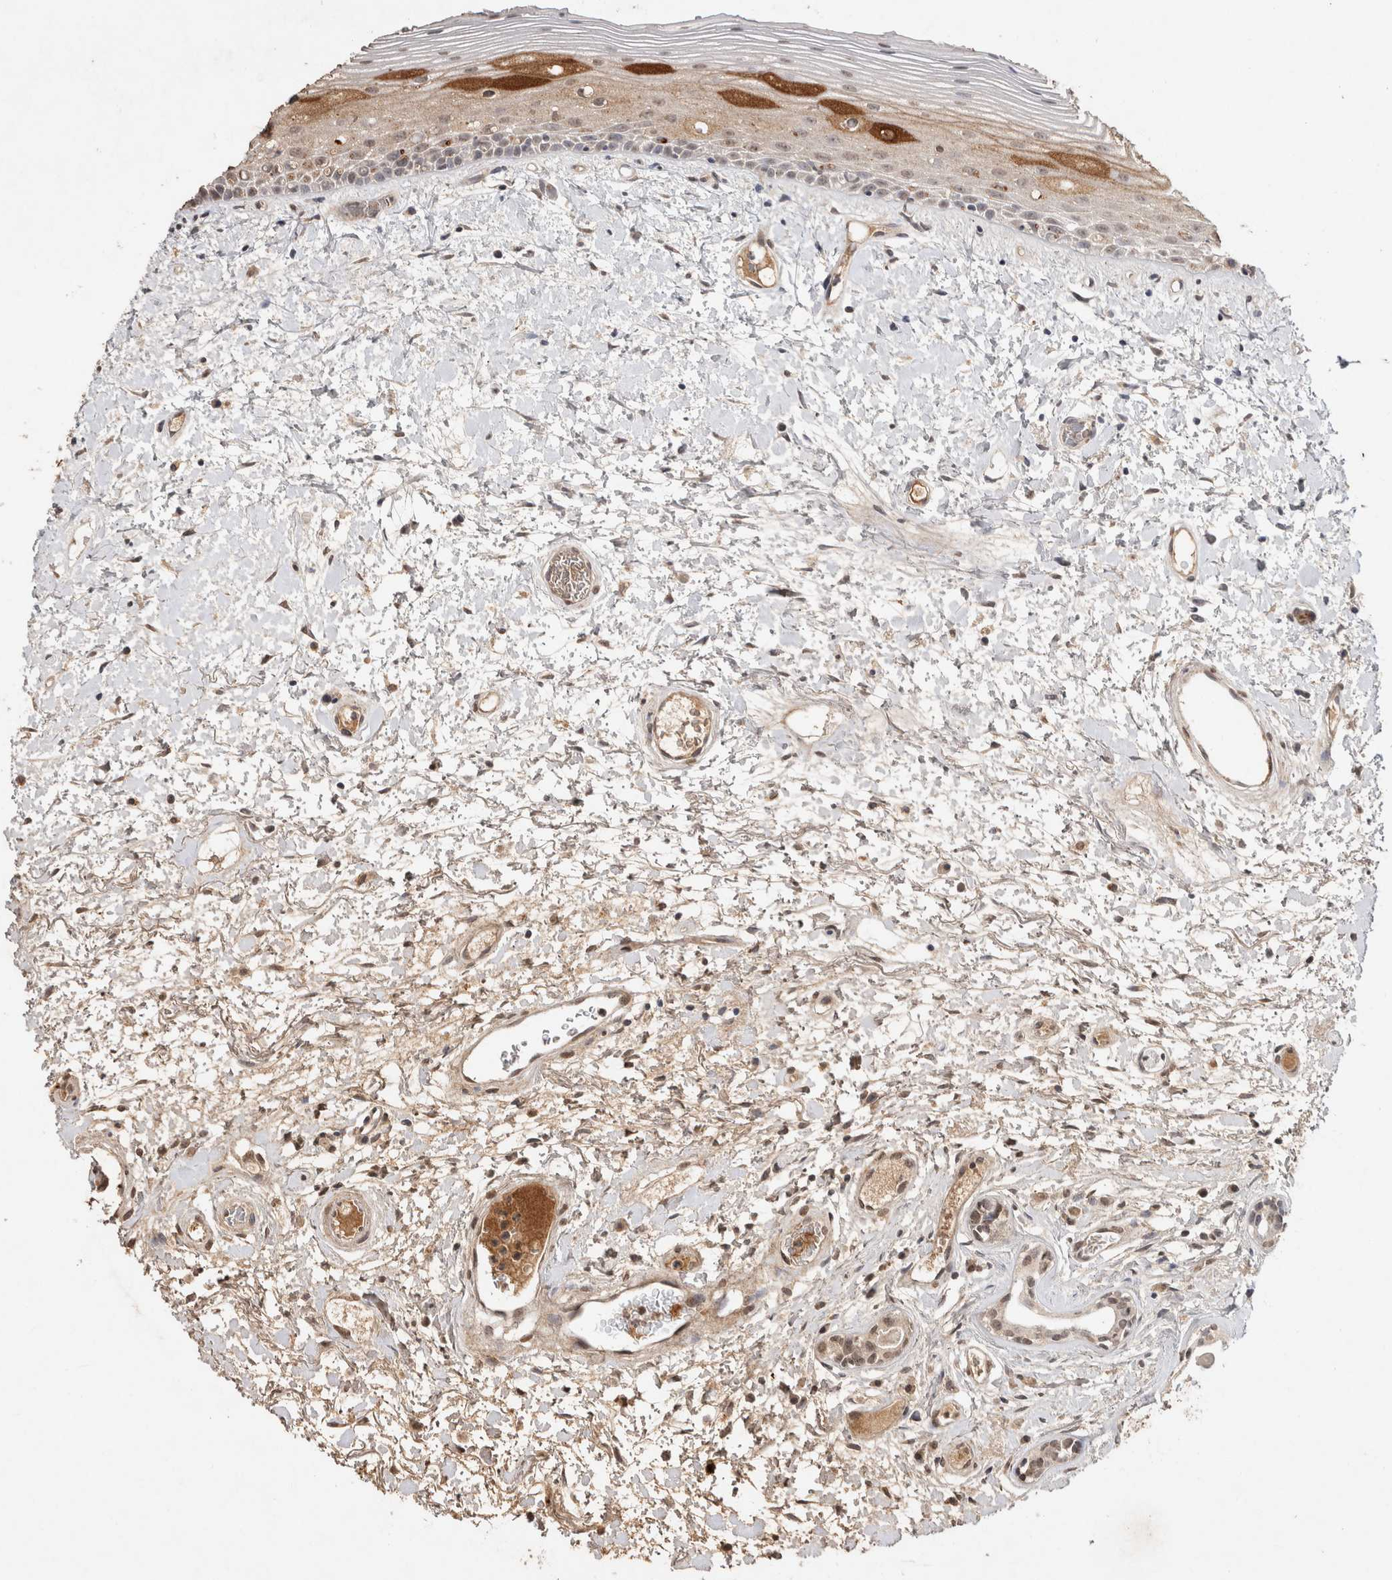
{"staining": {"intensity": "strong", "quantity": "<25%", "location": "cytoplasmic/membranous,nuclear"}, "tissue": "oral mucosa", "cell_type": "Squamous epithelial cells", "image_type": "normal", "snomed": [{"axis": "morphology", "description": "Normal tissue, NOS"}, {"axis": "topography", "description": "Oral tissue"}], "caption": "A brown stain labels strong cytoplasmic/membranous,nuclear expression of a protein in squamous epithelial cells of unremarkable oral mucosa. Nuclei are stained in blue.", "gene": "FAM3A", "patient": {"sex": "female", "age": 76}}